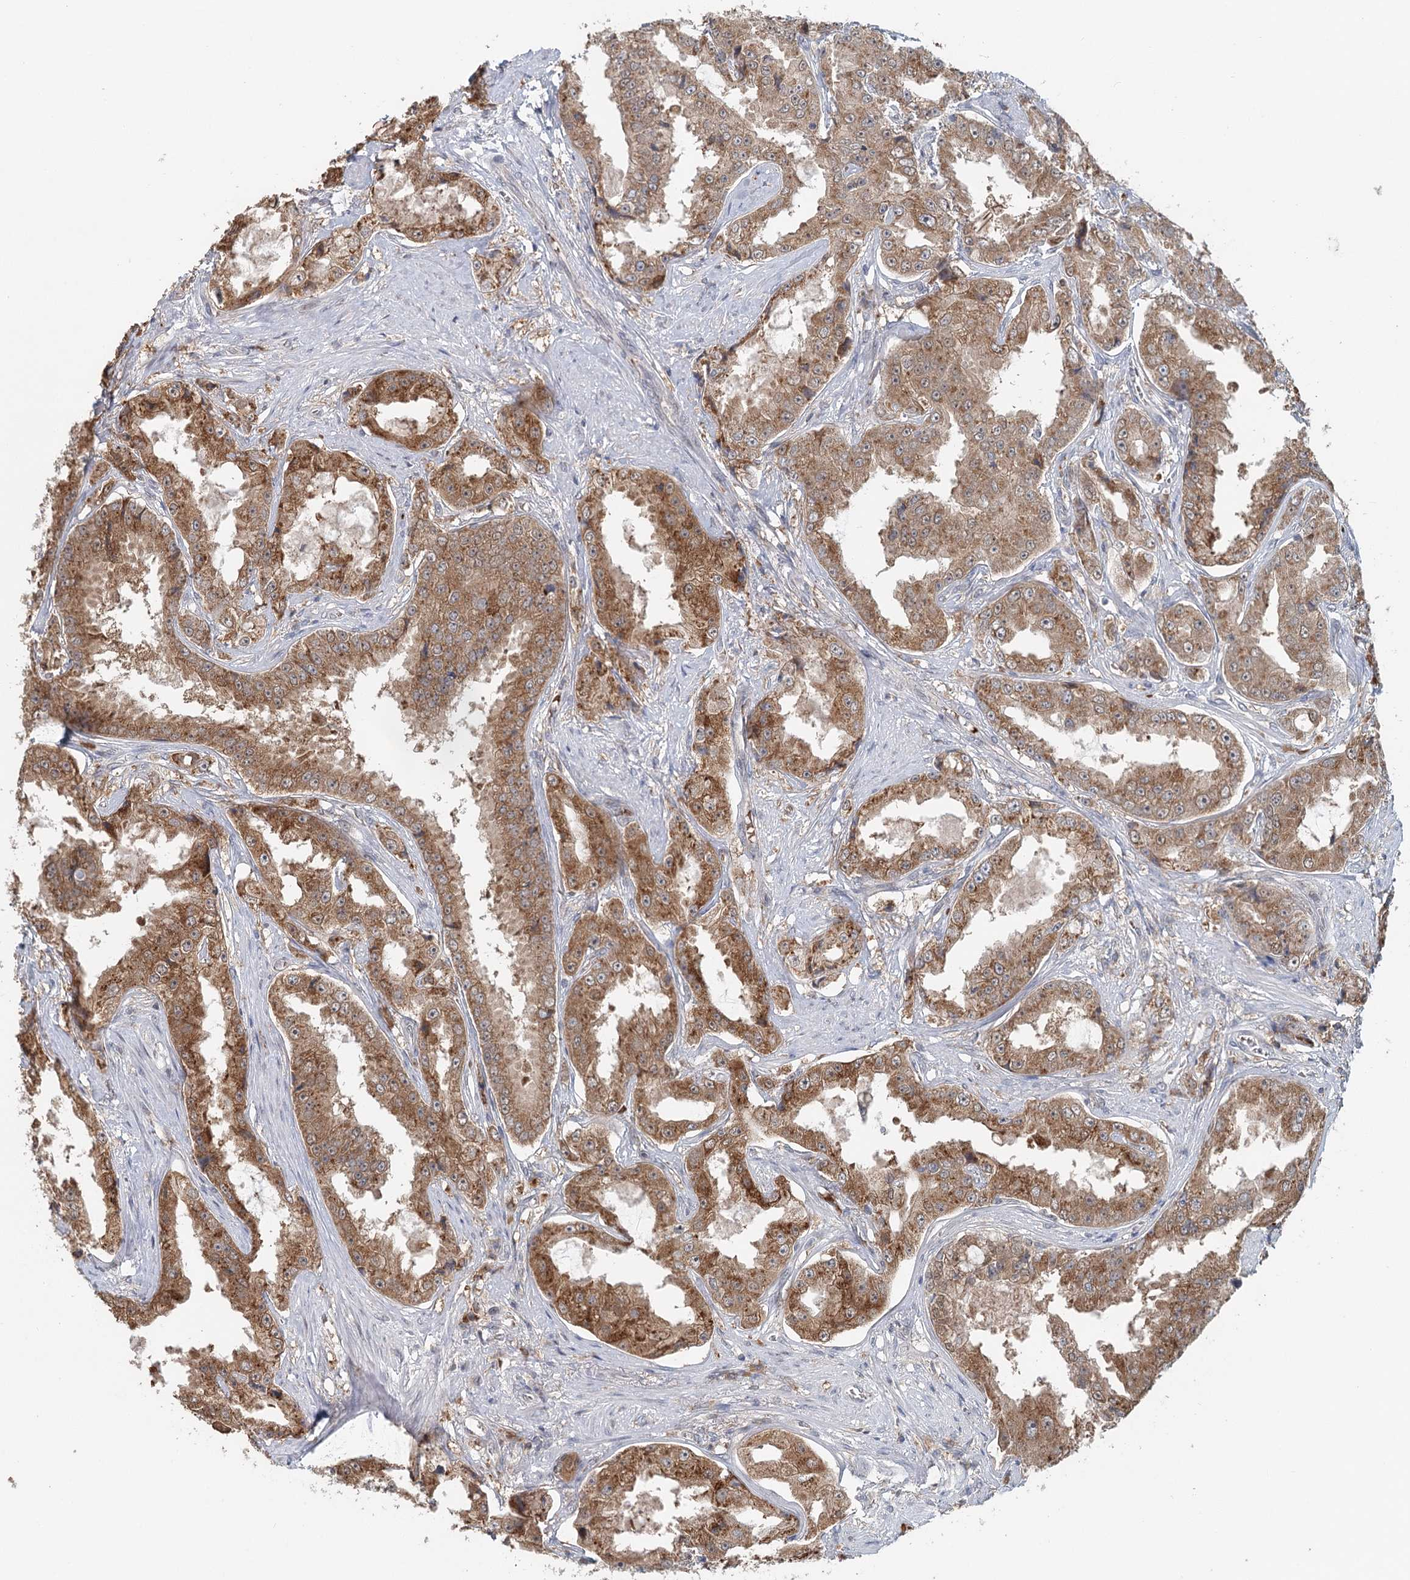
{"staining": {"intensity": "moderate", "quantity": ">75%", "location": "cytoplasmic/membranous"}, "tissue": "prostate cancer", "cell_type": "Tumor cells", "image_type": "cancer", "snomed": [{"axis": "morphology", "description": "Adenocarcinoma, High grade"}, {"axis": "topography", "description": "Prostate"}], "caption": "The photomicrograph exhibits staining of prostate cancer (high-grade adenocarcinoma), revealing moderate cytoplasmic/membranous protein positivity (brown color) within tumor cells.", "gene": "ADK", "patient": {"sex": "male", "age": 73}}